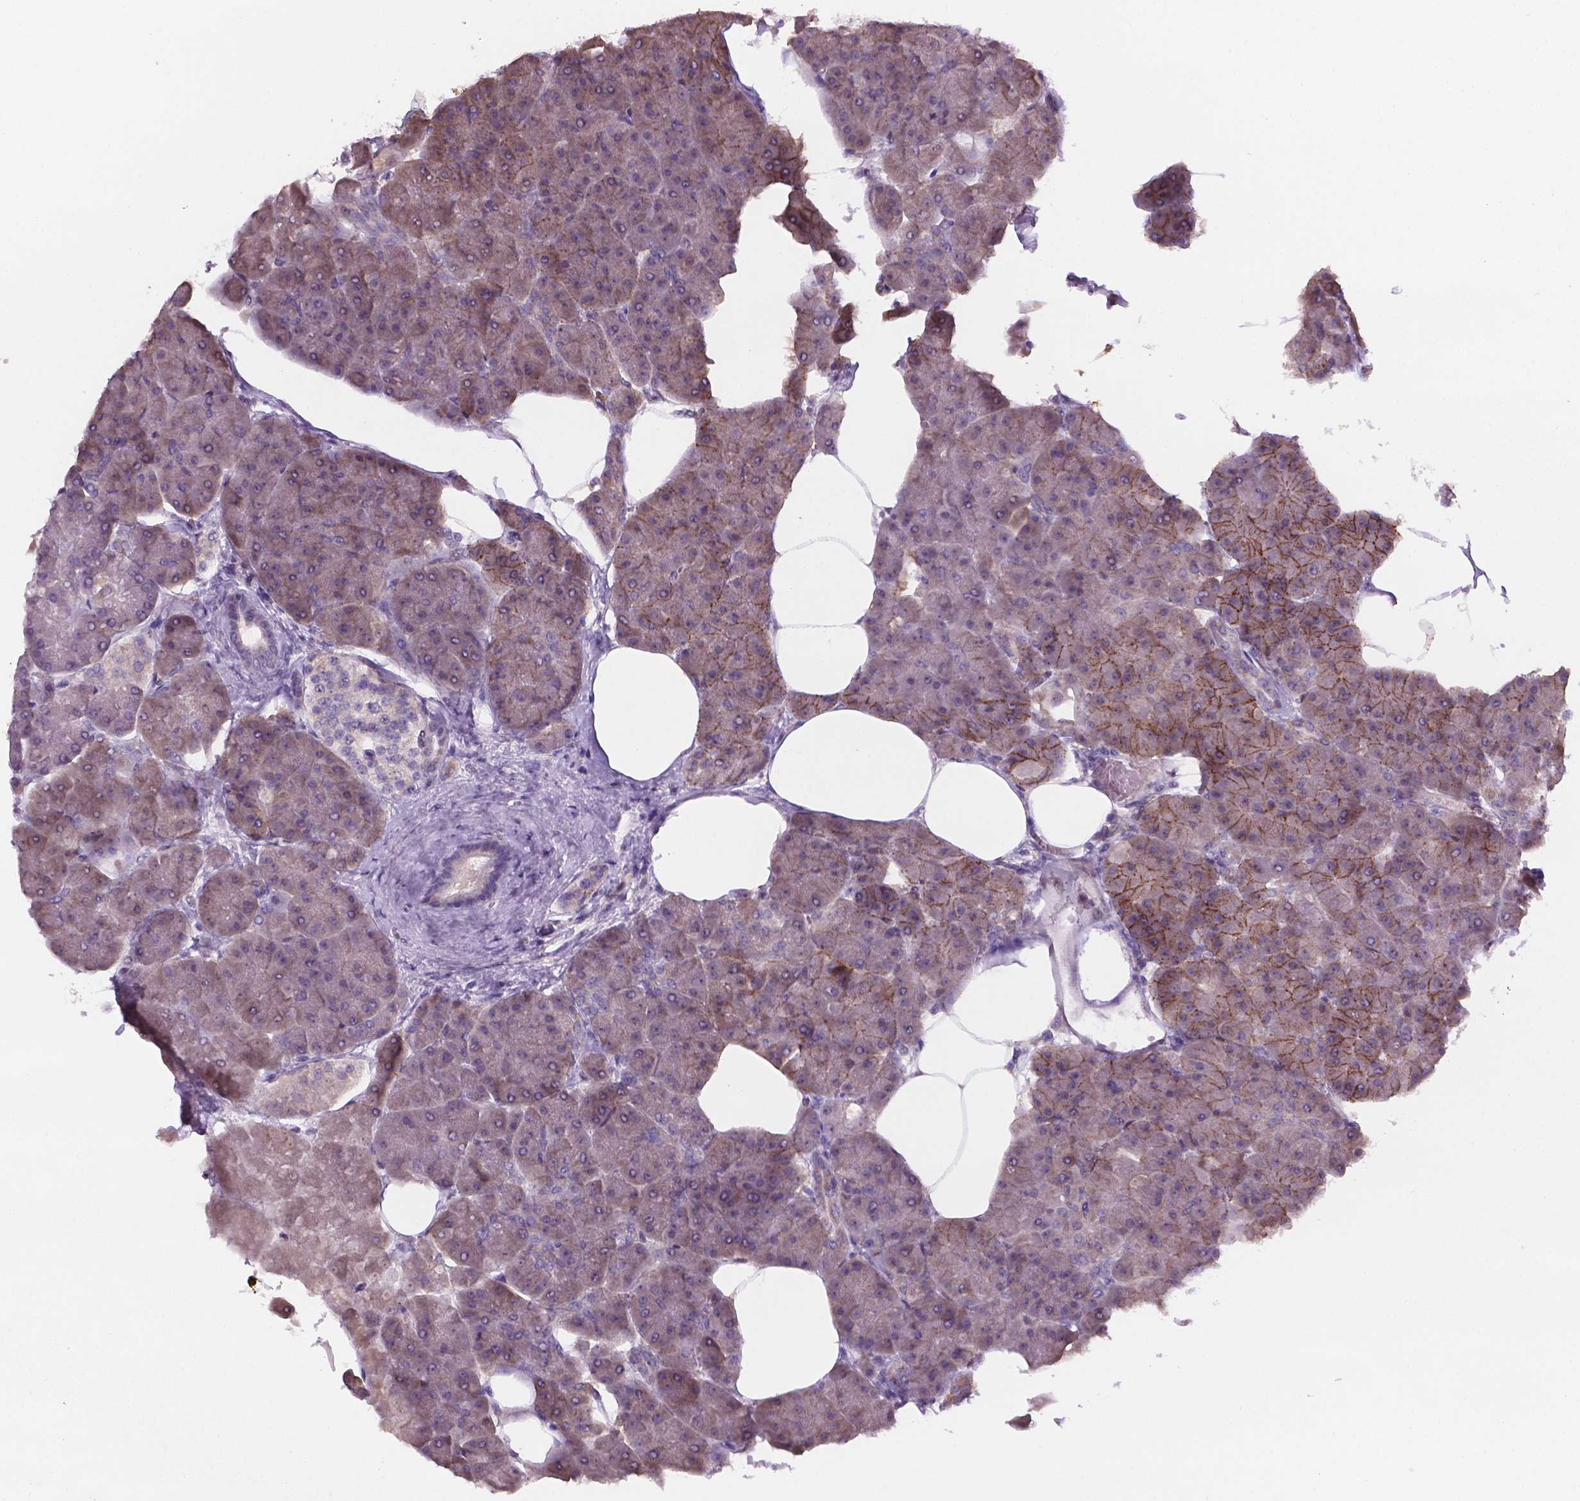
{"staining": {"intensity": "weak", "quantity": "<25%", "location": "cytoplasmic/membranous"}, "tissue": "pancreas", "cell_type": "Exocrine glandular cells", "image_type": "normal", "snomed": [{"axis": "morphology", "description": "Normal tissue, NOS"}, {"axis": "topography", "description": "Adipose tissue"}, {"axis": "topography", "description": "Pancreas"}, {"axis": "topography", "description": "Peripheral nerve tissue"}], "caption": "Human pancreas stained for a protein using IHC shows no positivity in exocrine glandular cells.", "gene": "C18orf21", "patient": {"sex": "female", "age": 58}}